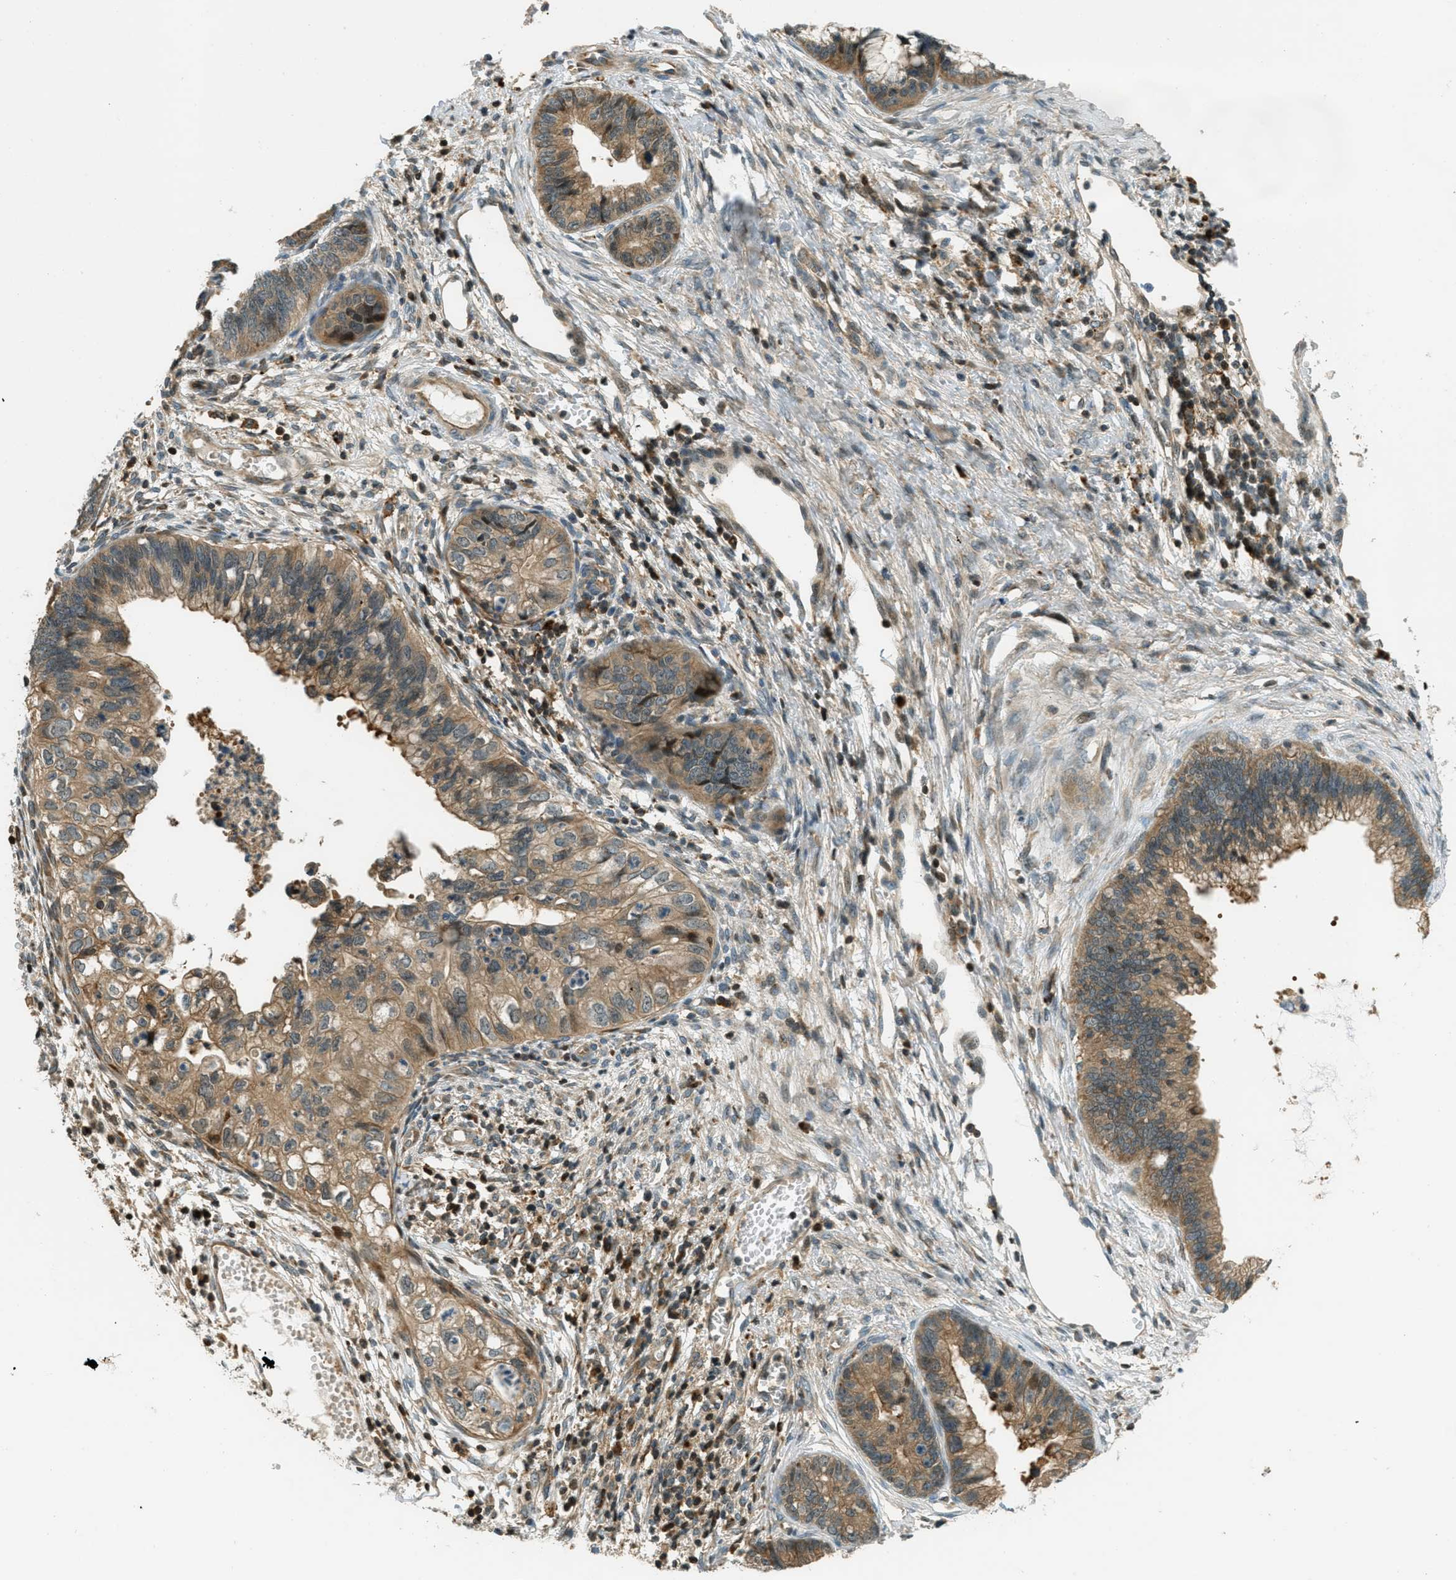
{"staining": {"intensity": "moderate", "quantity": ">75%", "location": "cytoplasmic/membranous"}, "tissue": "cervical cancer", "cell_type": "Tumor cells", "image_type": "cancer", "snomed": [{"axis": "morphology", "description": "Adenocarcinoma, NOS"}, {"axis": "topography", "description": "Cervix"}], "caption": "Immunohistochemistry image of neoplastic tissue: human cervical cancer stained using IHC demonstrates medium levels of moderate protein expression localized specifically in the cytoplasmic/membranous of tumor cells, appearing as a cytoplasmic/membranous brown color.", "gene": "PTPN23", "patient": {"sex": "female", "age": 44}}